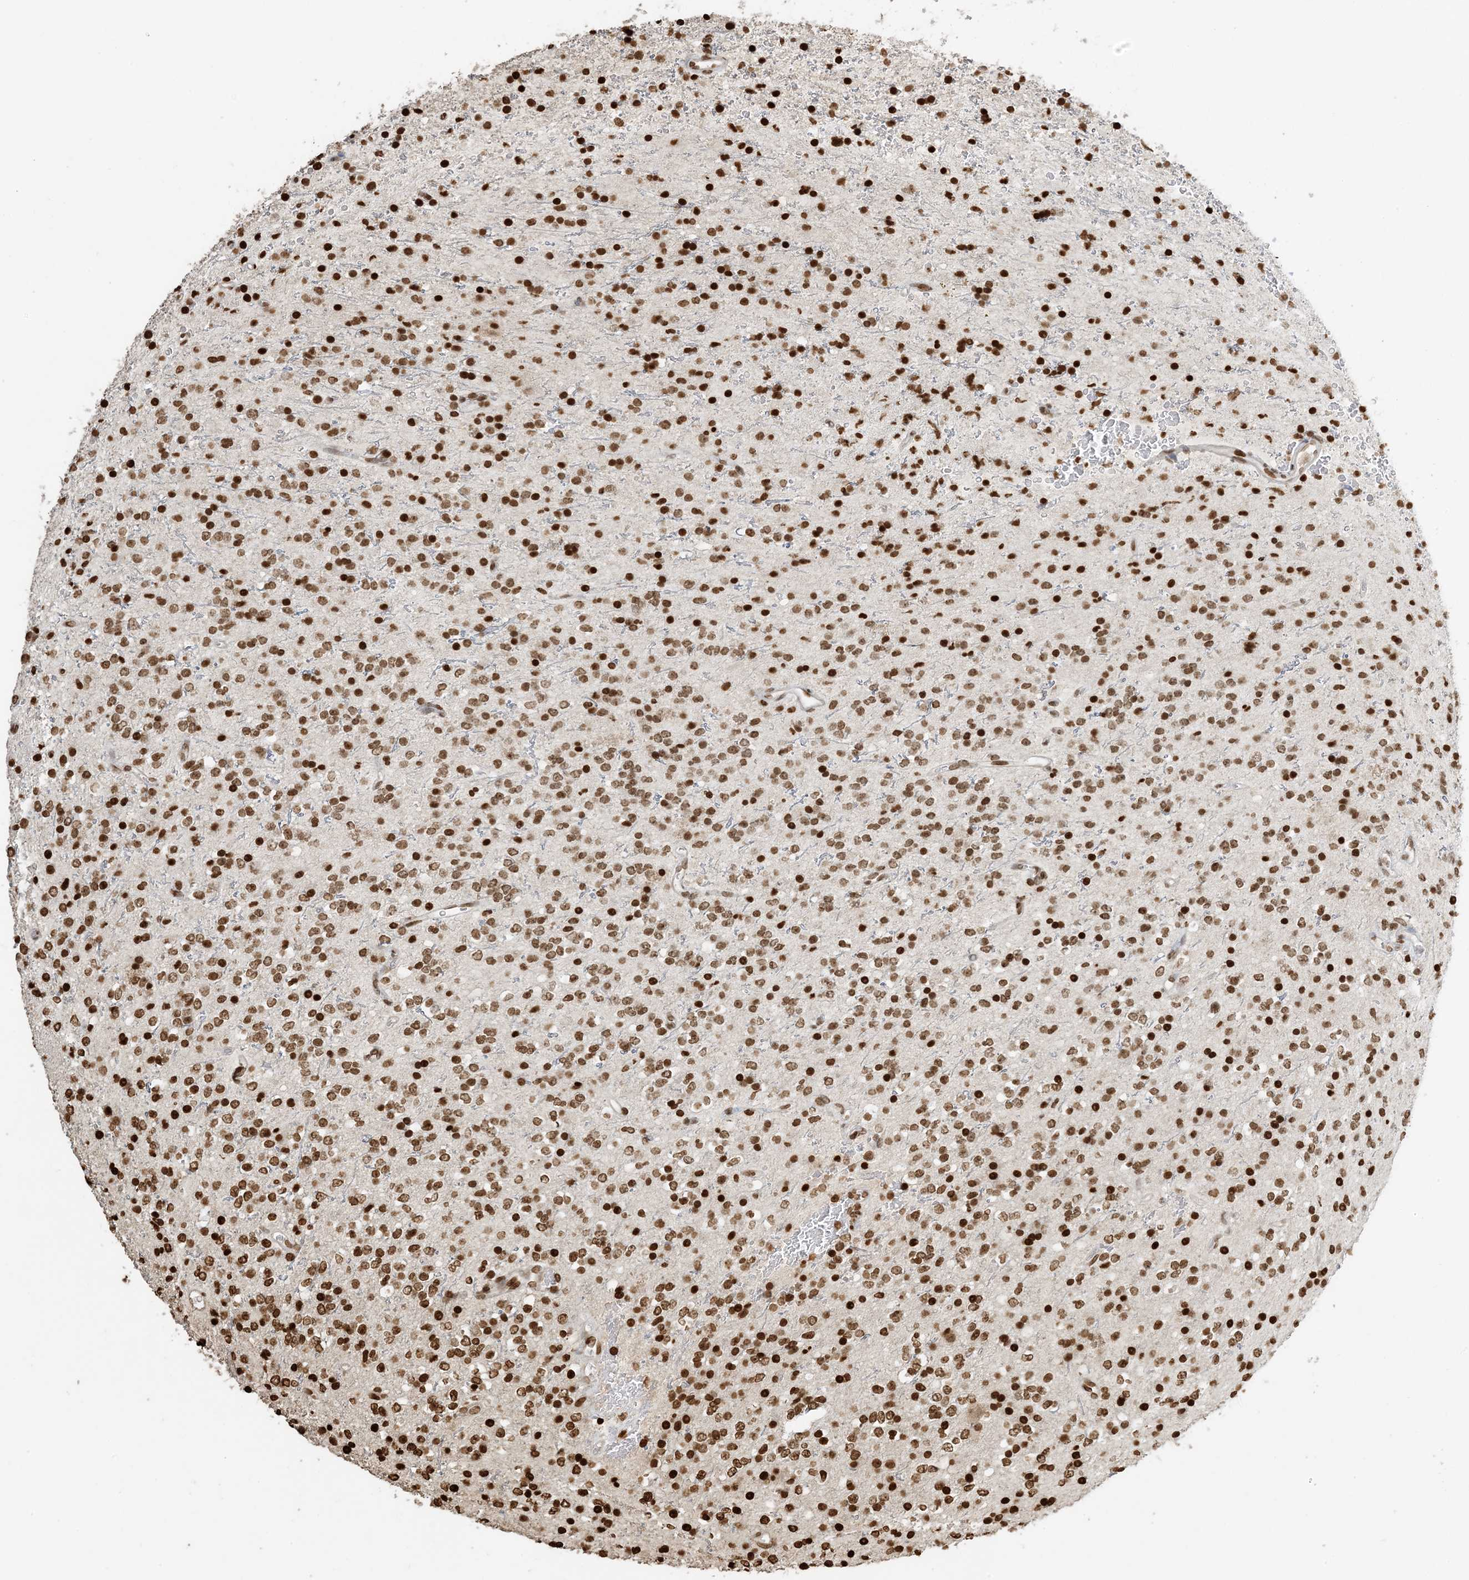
{"staining": {"intensity": "moderate", "quantity": ">75%", "location": "nuclear"}, "tissue": "glioma", "cell_type": "Tumor cells", "image_type": "cancer", "snomed": [{"axis": "morphology", "description": "Glioma, malignant, High grade"}, {"axis": "topography", "description": "Brain"}], "caption": "A medium amount of moderate nuclear staining is identified in about >75% of tumor cells in high-grade glioma (malignant) tissue. Nuclei are stained in blue.", "gene": "H3-3B", "patient": {"sex": "male", "age": 34}}